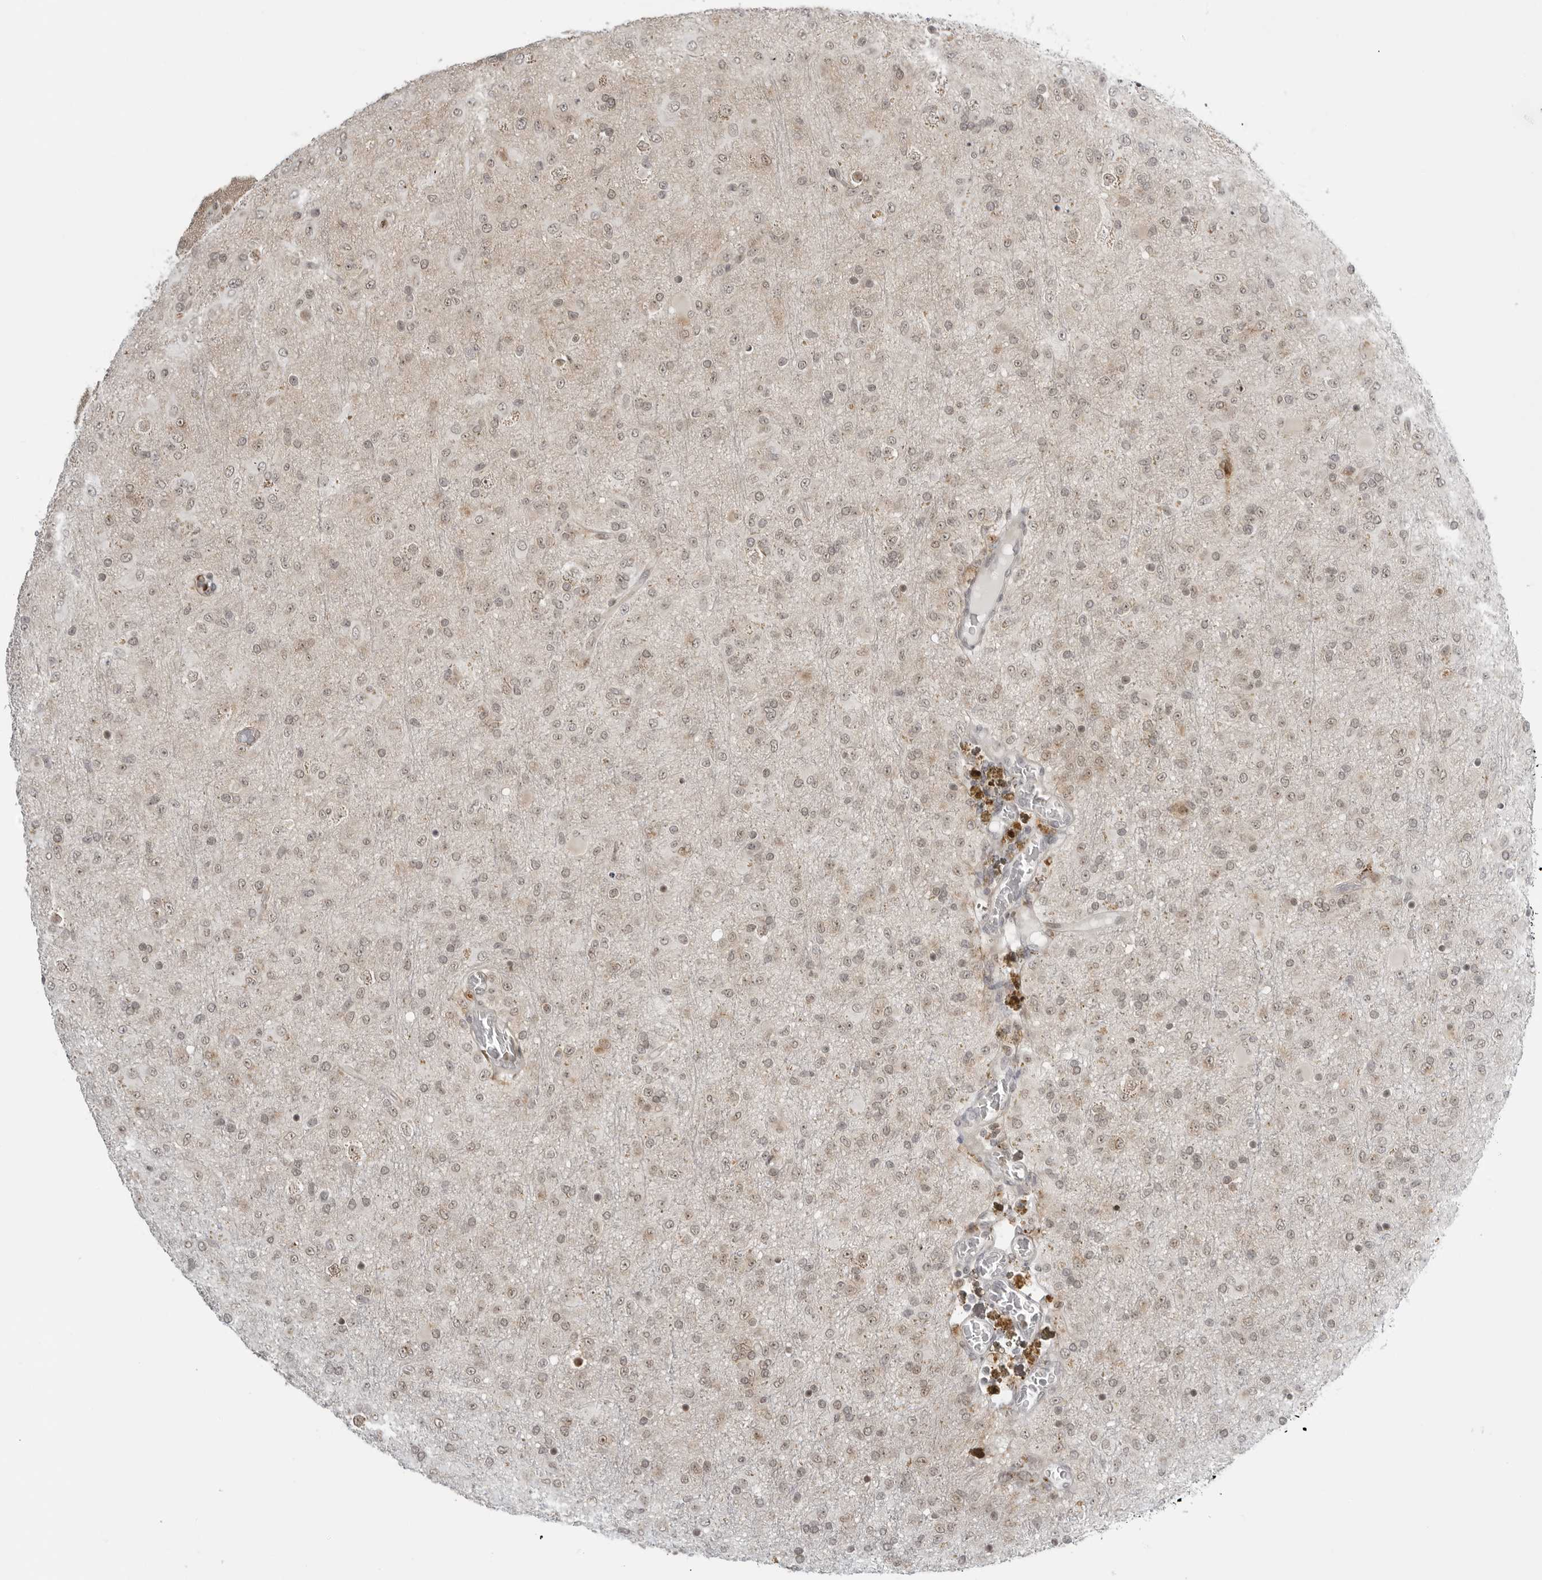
{"staining": {"intensity": "weak", "quantity": ">75%", "location": "nuclear"}, "tissue": "glioma", "cell_type": "Tumor cells", "image_type": "cancer", "snomed": [{"axis": "morphology", "description": "Glioma, malignant, Low grade"}, {"axis": "topography", "description": "Brain"}], "caption": "There is low levels of weak nuclear expression in tumor cells of glioma, as demonstrated by immunohistochemical staining (brown color).", "gene": "SUGCT", "patient": {"sex": "male", "age": 65}}